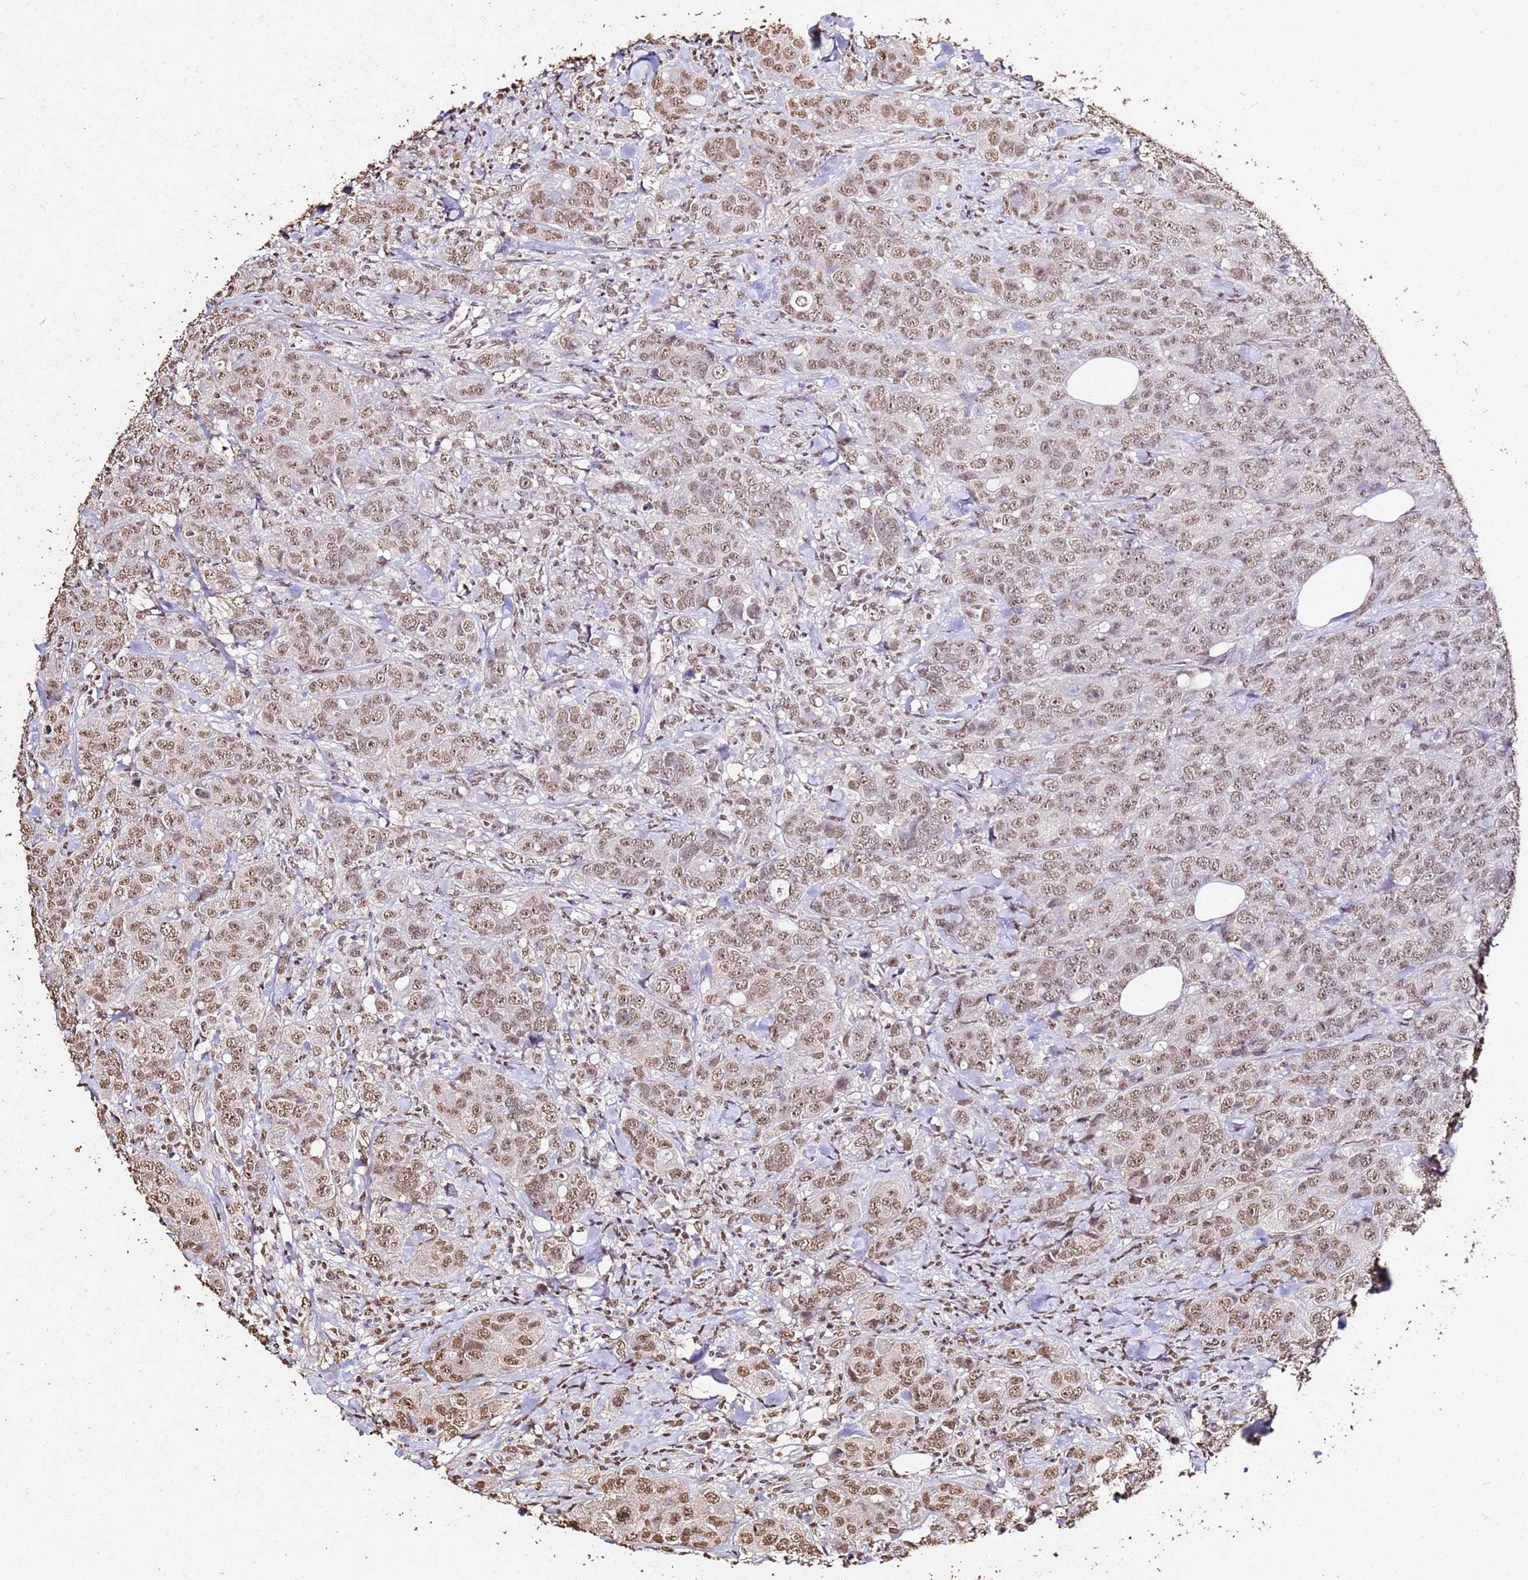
{"staining": {"intensity": "moderate", "quantity": ">75%", "location": "nuclear"}, "tissue": "breast cancer", "cell_type": "Tumor cells", "image_type": "cancer", "snomed": [{"axis": "morphology", "description": "Duct carcinoma"}, {"axis": "topography", "description": "Breast"}], "caption": "This is a histology image of immunohistochemistry (IHC) staining of invasive ductal carcinoma (breast), which shows moderate expression in the nuclear of tumor cells.", "gene": "MYOCD", "patient": {"sex": "female", "age": 43}}